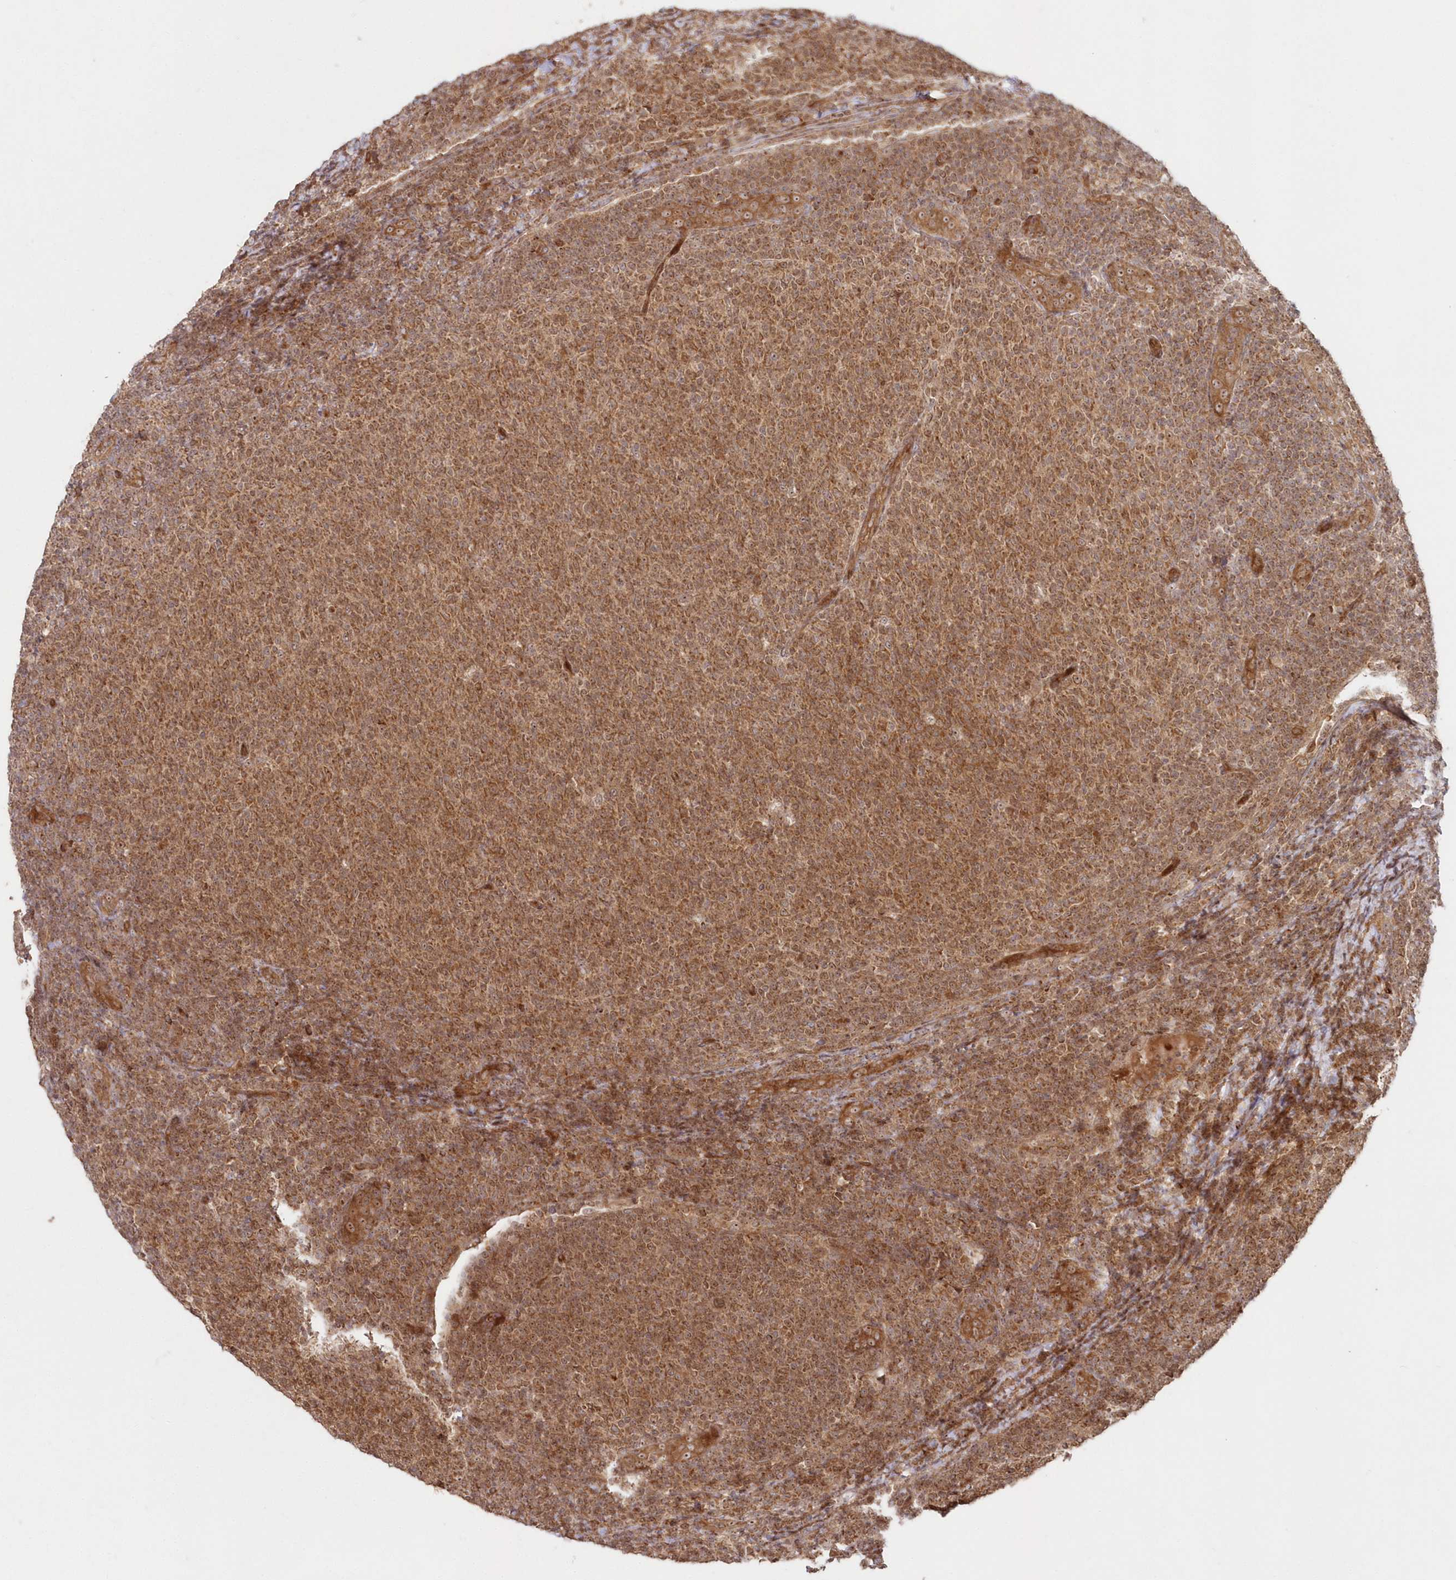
{"staining": {"intensity": "moderate", "quantity": ">75%", "location": "cytoplasmic/membranous"}, "tissue": "lymphoma", "cell_type": "Tumor cells", "image_type": "cancer", "snomed": [{"axis": "morphology", "description": "Malignant lymphoma, non-Hodgkin's type, Low grade"}, {"axis": "topography", "description": "Lymph node"}], "caption": "IHC staining of lymphoma, which reveals medium levels of moderate cytoplasmic/membranous positivity in about >75% of tumor cells indicating moderate cytoplasmic/membranous protein staining. The staining was performed using DAB (brown) for protein detection and nuclei were counterstained in hematoxylin (blue).", "gene": "SERINC1", "patient": {"sex": "male", "age": 66}}